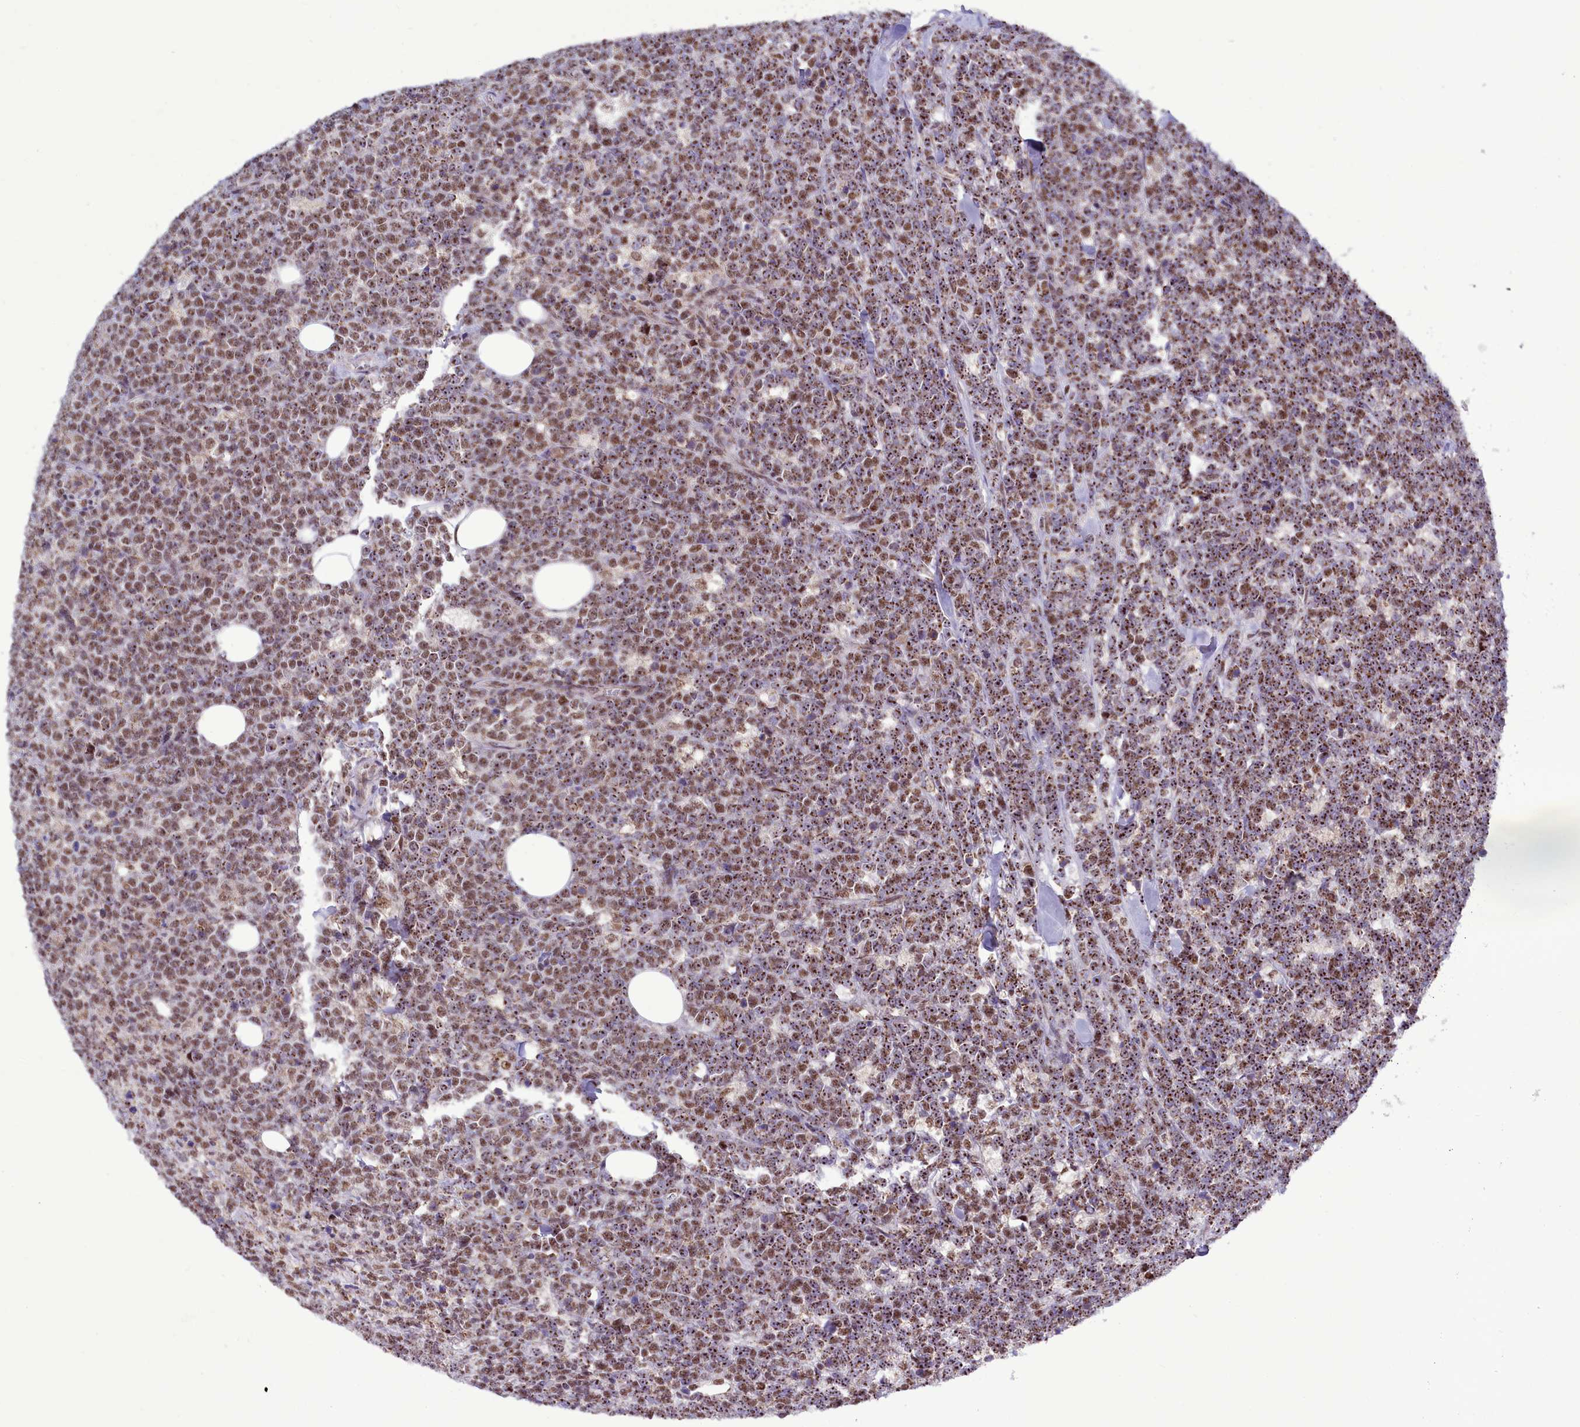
{"staining": {"intensity": "moderate", "quantity": ">75%", "location": "nuclear"}, "tissue": "lymphoma", "cell_type": "Tumor cells", "image_type": "cancer", "snomed": [{"axis": "morphology", "description": "Malignant lymphoma, non-Hodgkin's type, High grade"}, {"axis": "topography", "description": "Small intestine"}], "caption": "The photomicrograph displays immunohistochemical staining of malignant lymphoma, non-Hodgkin's type (high-grade). There is moderate nuclear positivity is present in about >75% of tumor cells.", "gene": "POM121L2", "patient": {"sex": "male", "age": 8}}